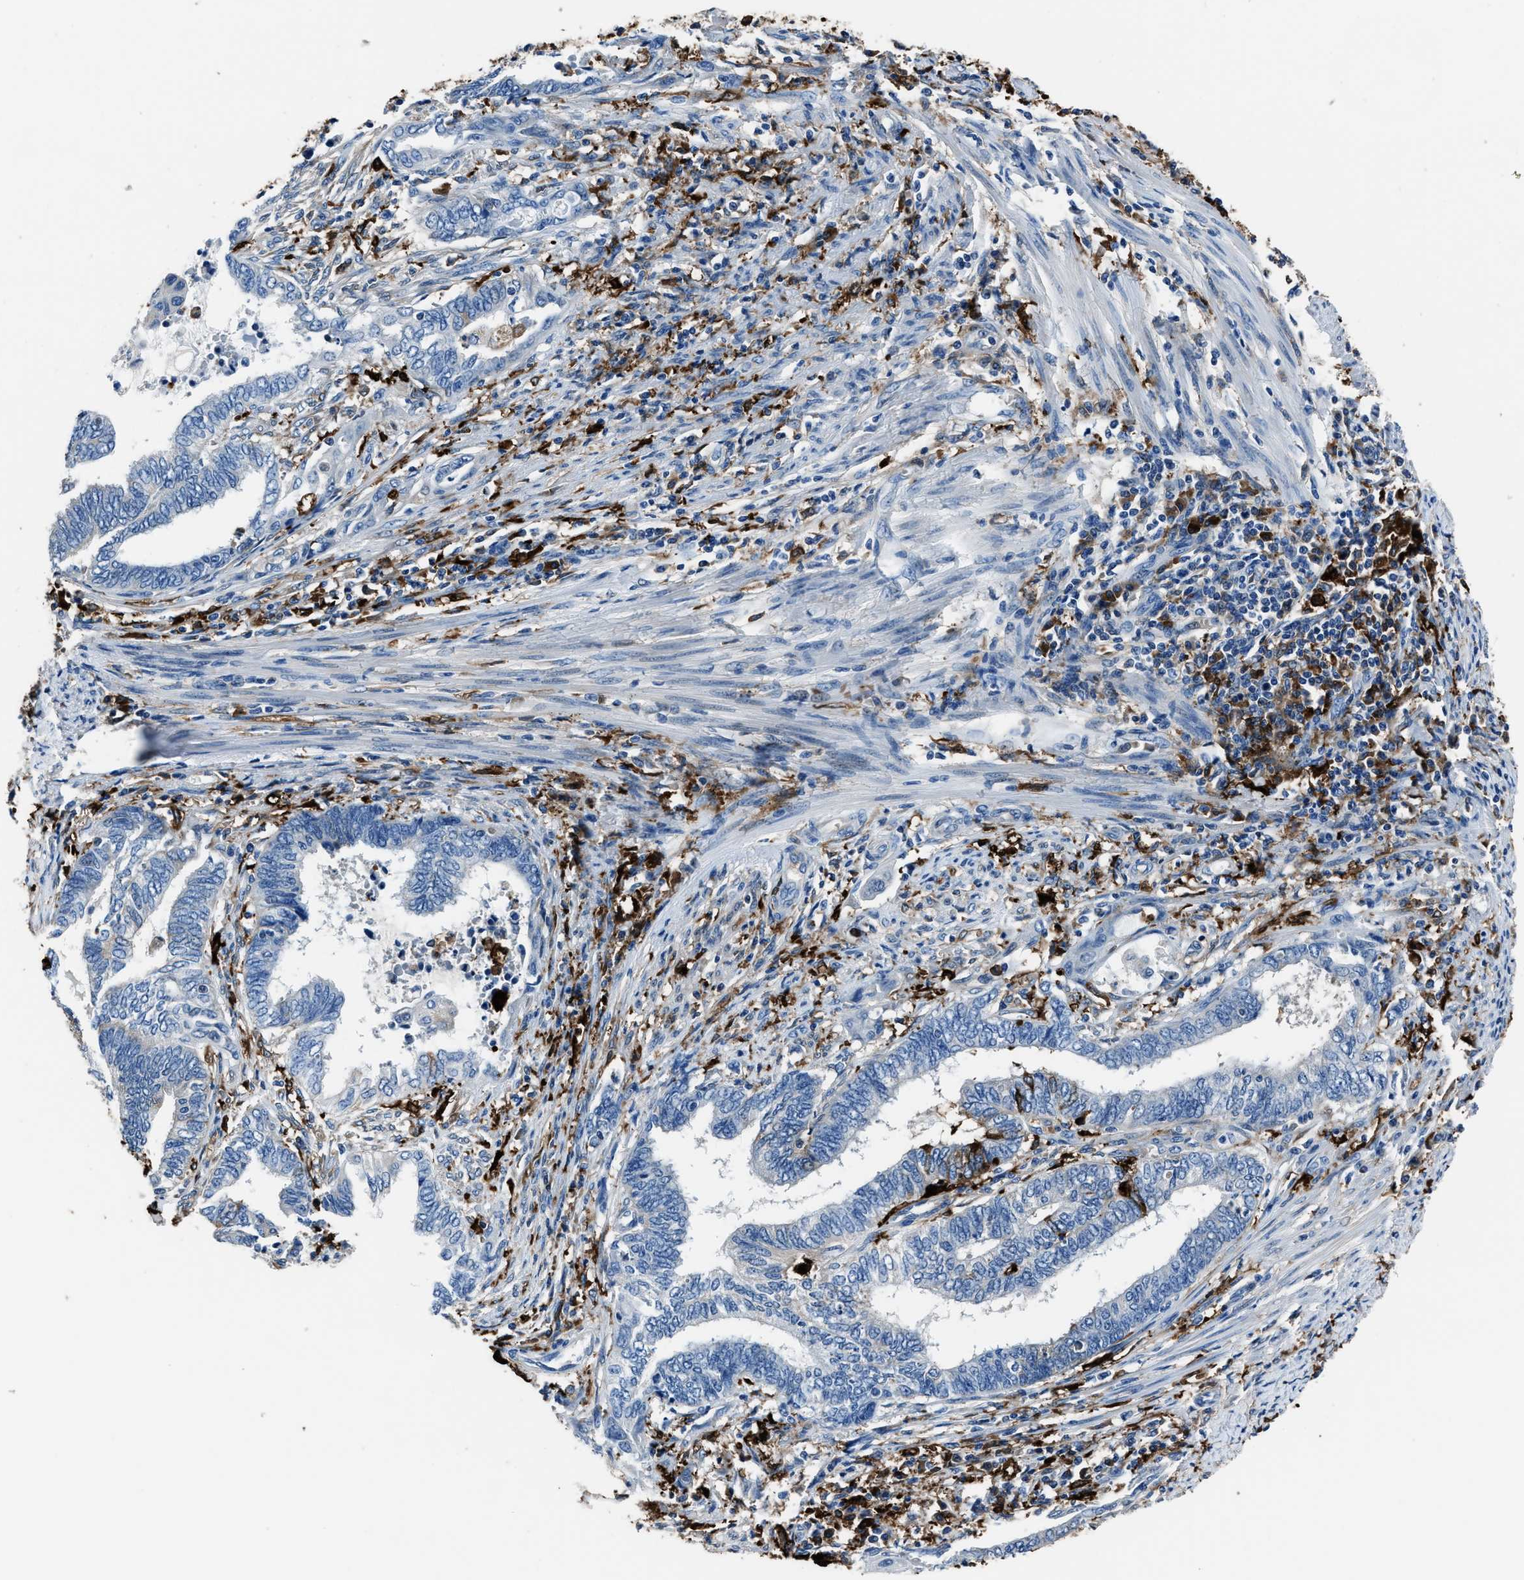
{"staining": {"intensity": "negative", "quantity": "none", "location": "none"}, "tissue": "endometrial cancer", "cell_type": "Tumor cells", "image_type": "cancer", "snomed": [{"axis": "morphology", "description": "Adenocarcinoma, NOS"}, {"axis": "topography", "description": "Uterus"}, {"axis": "topography", "description": "Endometrium"}], "caption": "IHC of endometrial adenocarcinoma exhibits no expression in tumor cells.", "gene": "FTL", "patient": {"sex": "female", "age": 70}}